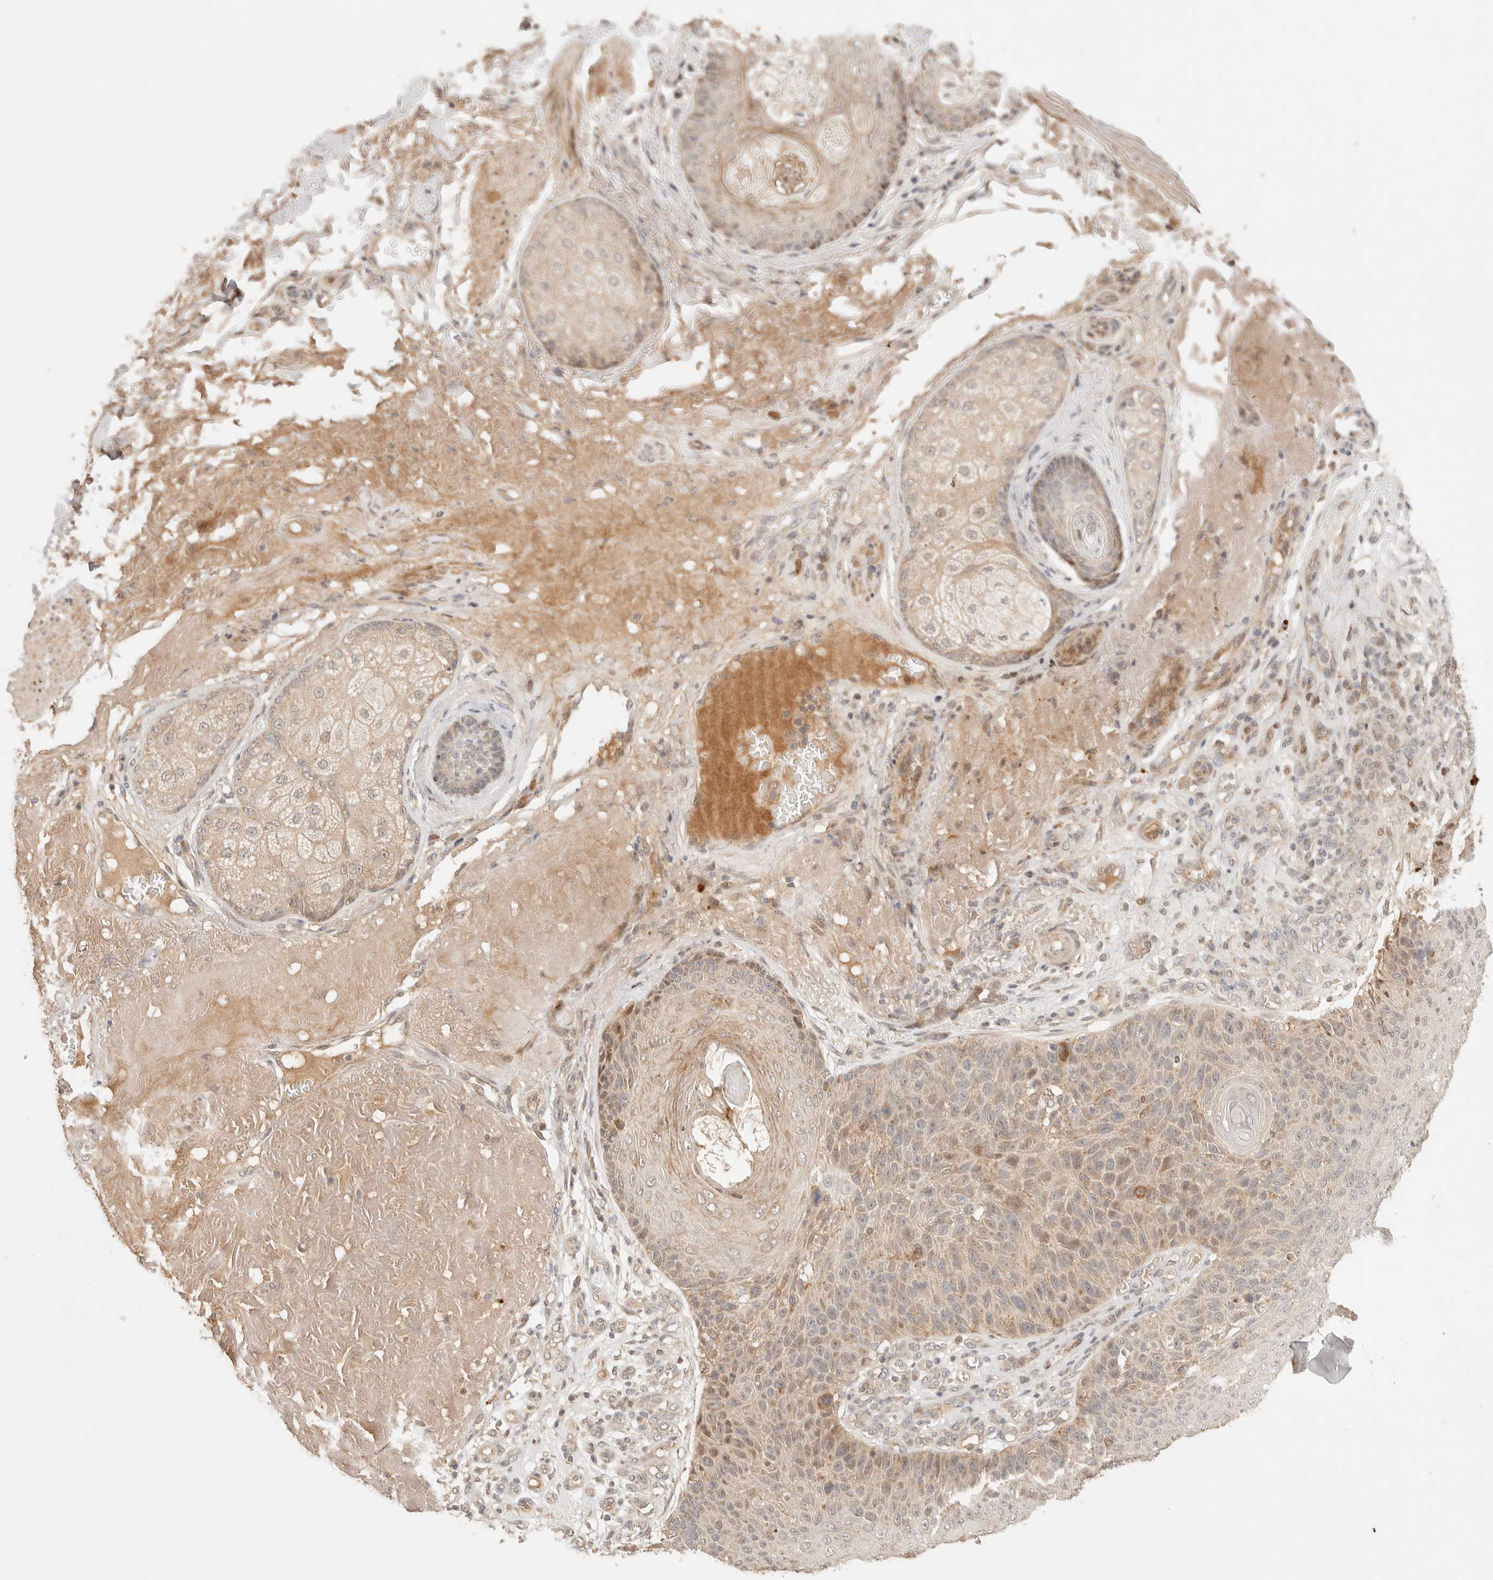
{"staining": {"intensity": "moderate", "quantity": ">75%", "location": "cytoplasmic/membranous,nuclear"}, "tissue": "skin cancer", "cell_type": "Tumor cells", "image_type": "cancer", "snomed": [{"axis": "morphology", "description": "Squamous cell carcinoma, NOS"}, {"axis": "topography", "description": "Skin"}], "caption": "A brown stain highlights moderate cytoplasmic/membranous and nuclear staining of a protein in human skin cancer (squamous cell carcinoma) tumor cells. (Stains: DAB in brown, nuclei in blue, Microscopy: brightfield microscopy at high magnification).", "gene": "PHLDA3", "patient": {"sex": "female", "age": 88}}